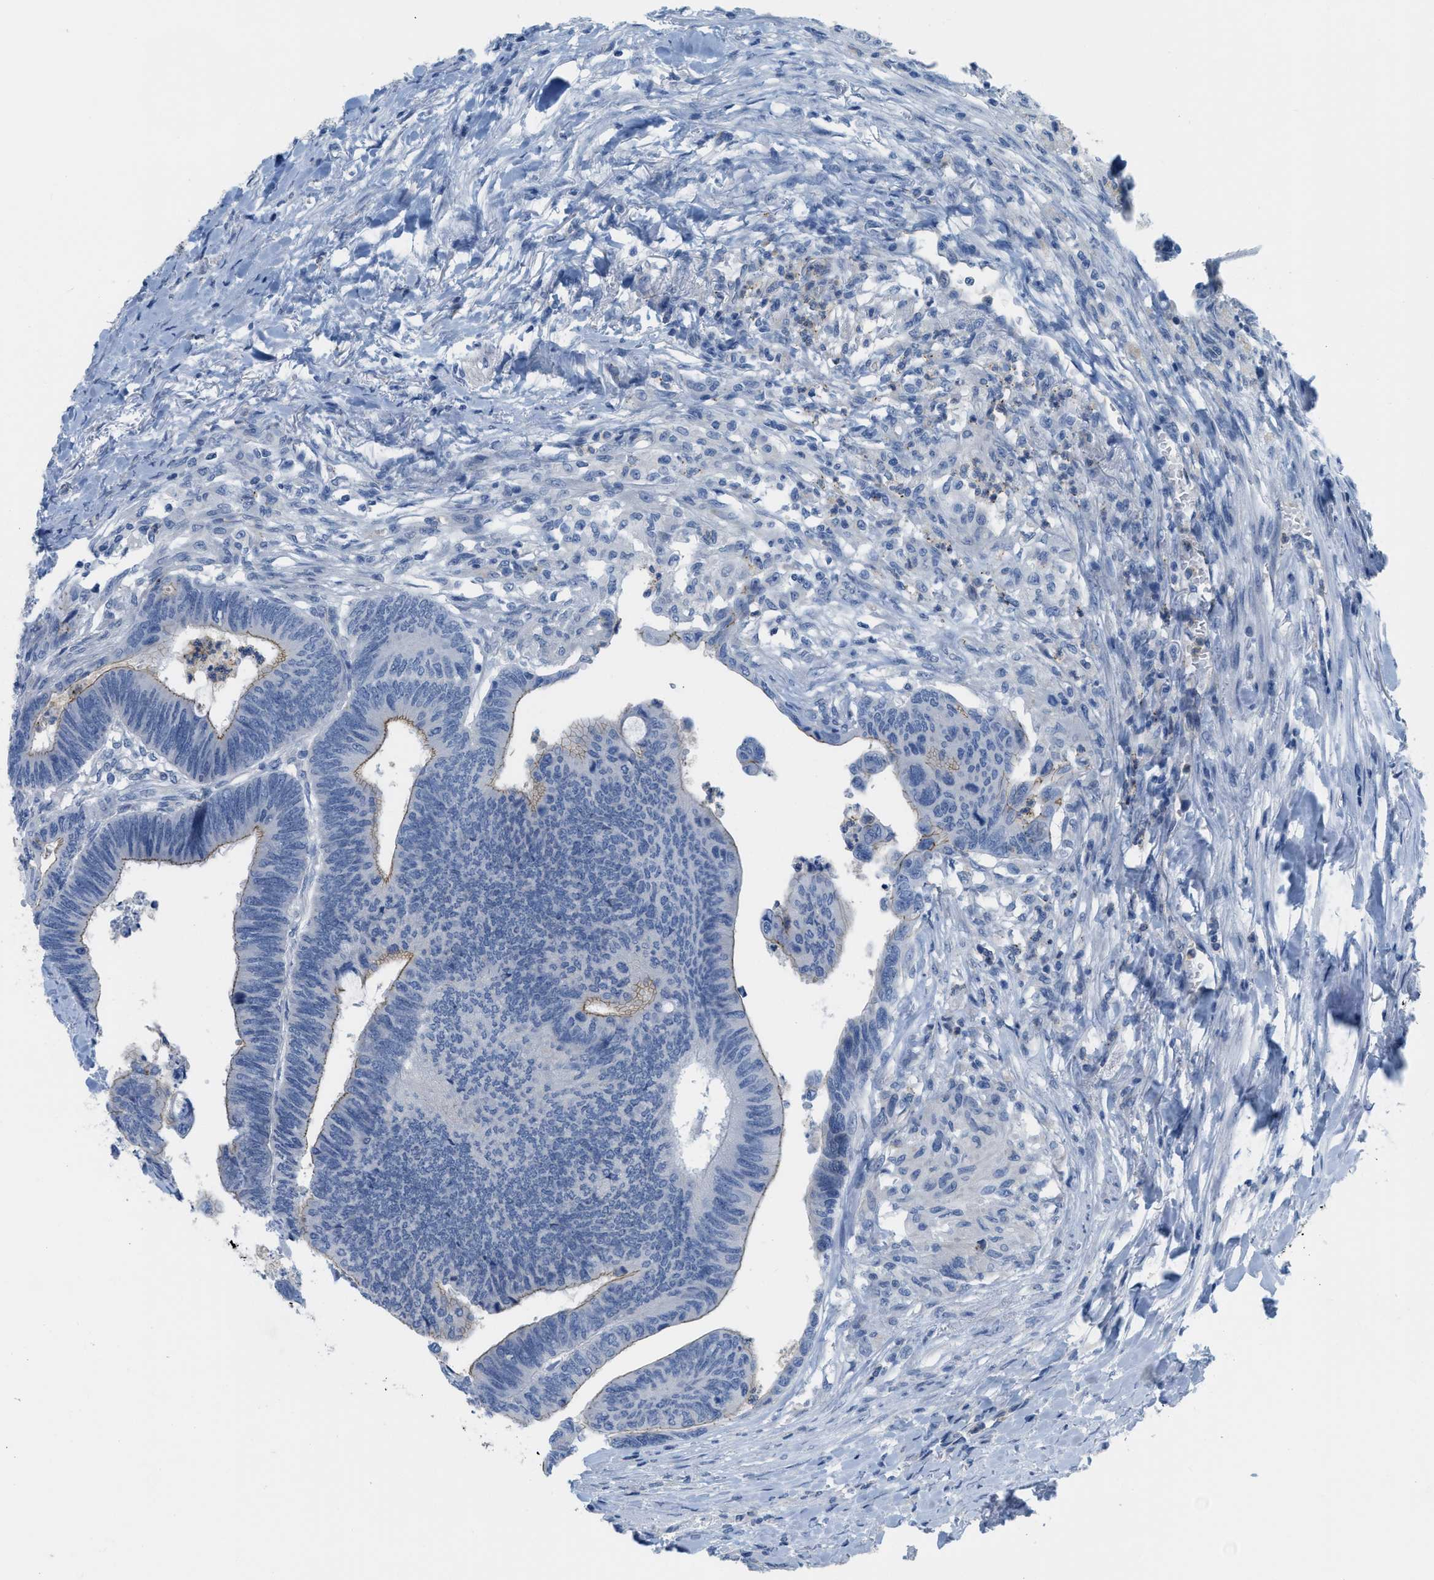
{"staining": {"intensity": "weak", "quantity": "25%-75%", "location": "cytoplasmic/membranous"}, "tissue": "colorectal cancer", "cell_type": "Tumor cells", "image_type": "cancer", "snomed": [{"axis": "morphology", "description": "Normal tissue, NOS"}, {"axis": "morphology", "description": "Adenocarcinoma, NOS"}, {"axis": "topography", "description": "Rectum"}, {"axis": "topography", "description": "Peripheral nerve tissue"}], "caption": "Tumor cells reveal low levels of weak cytoplasmic/membranous positivity in about 25%-75% of cells in human colorectal cancer. The protein is shown in brown color, while the nuclei are stained blue.", "gene": "CRB3", "patient": {"sex": "male", "age": 92}}